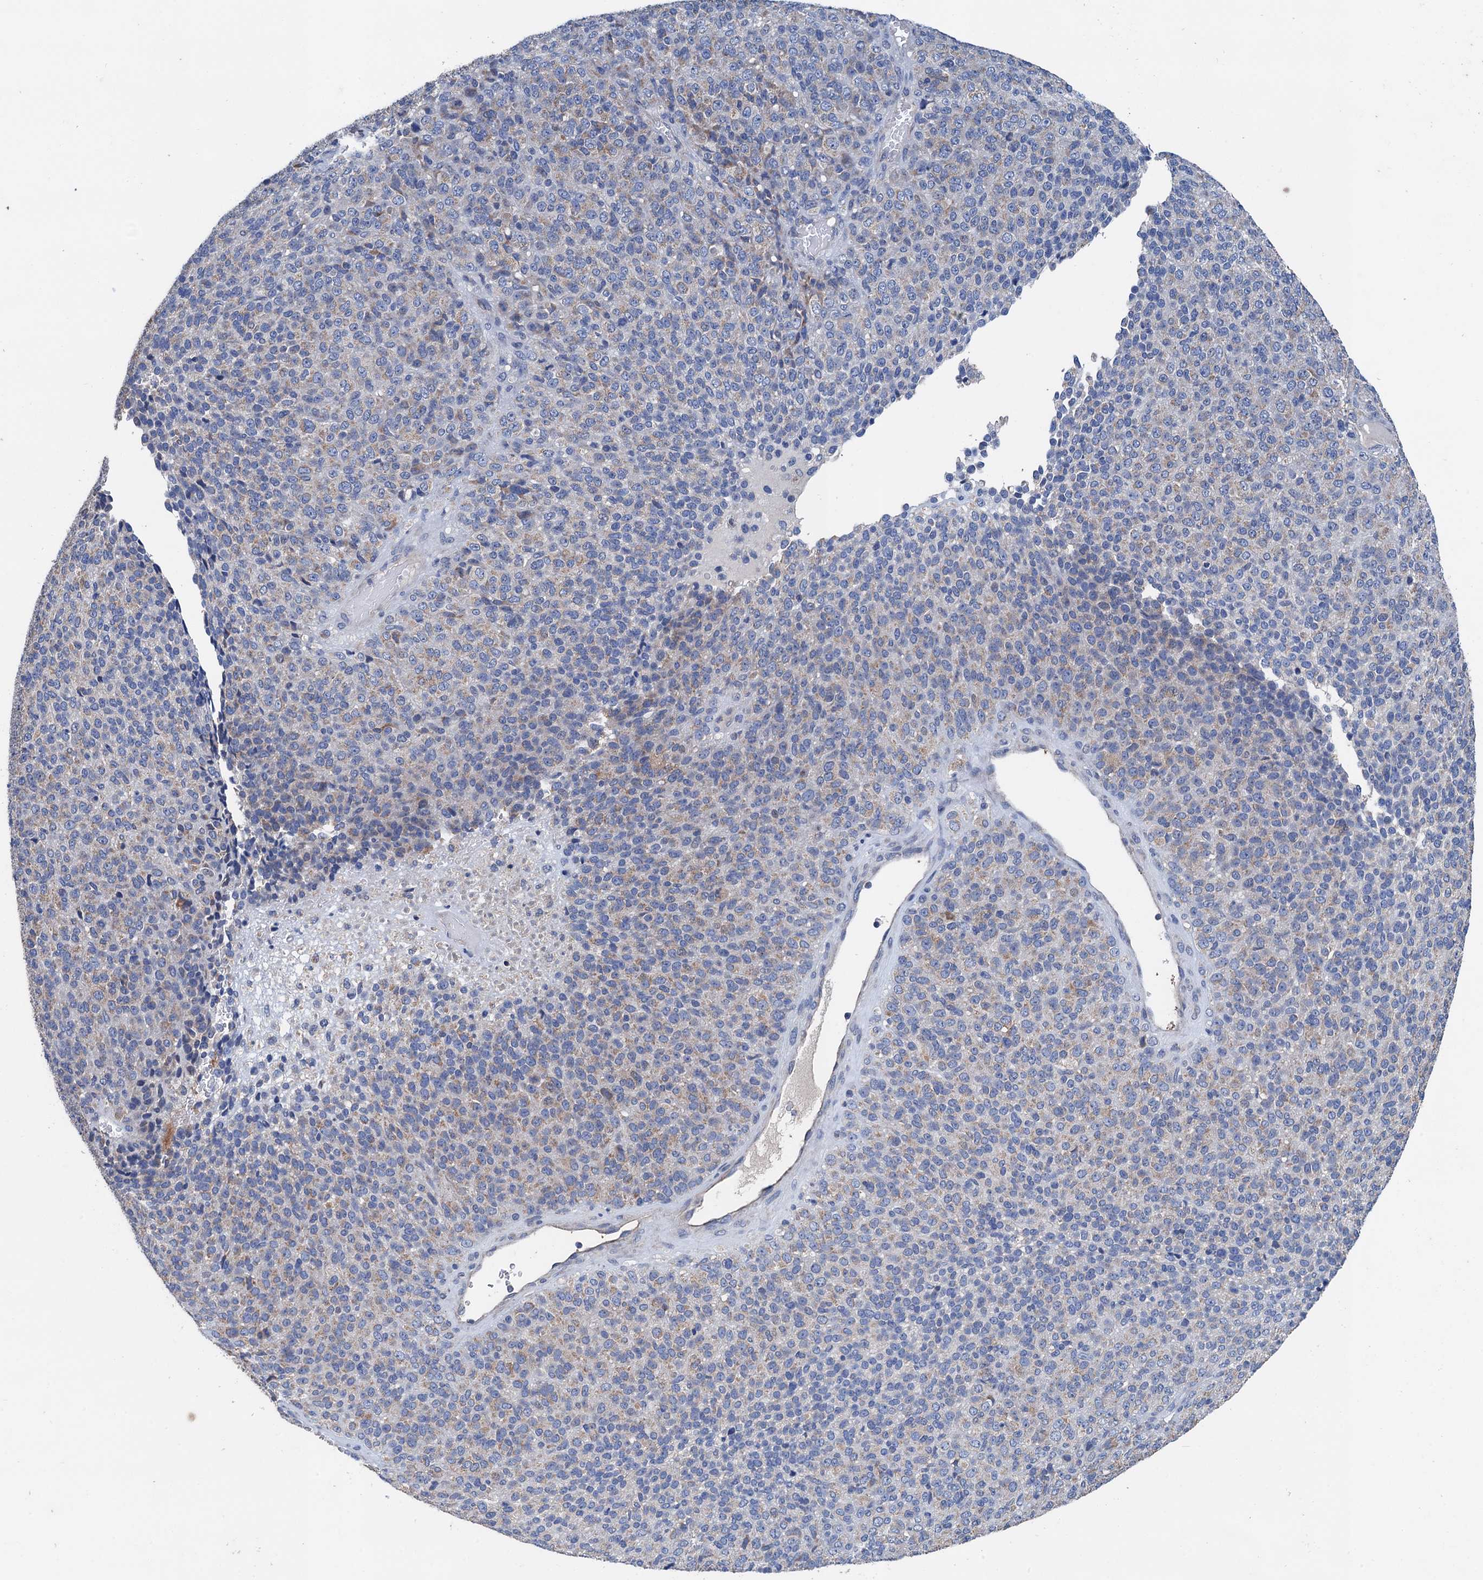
{"staining": {"intensity": "weak", "quantity": "<25%", "location": "cytoplasmic/membranous"}, "tissue": "melanoma", "cell_type": "Tumor cells", "image_type": "cancer", "snomed": [{"axis": "morphology", "description": "Malignant melanoma, Metastatic site"}, {"axis": "topography", "description": "Brain"}], "caption": "The micrograph exhibits no significant positivity in tumor cells of malignant melanoma (metastatic site).", "gene": "DGLUCY", "patient": {"sex": "female", "age": 56}}